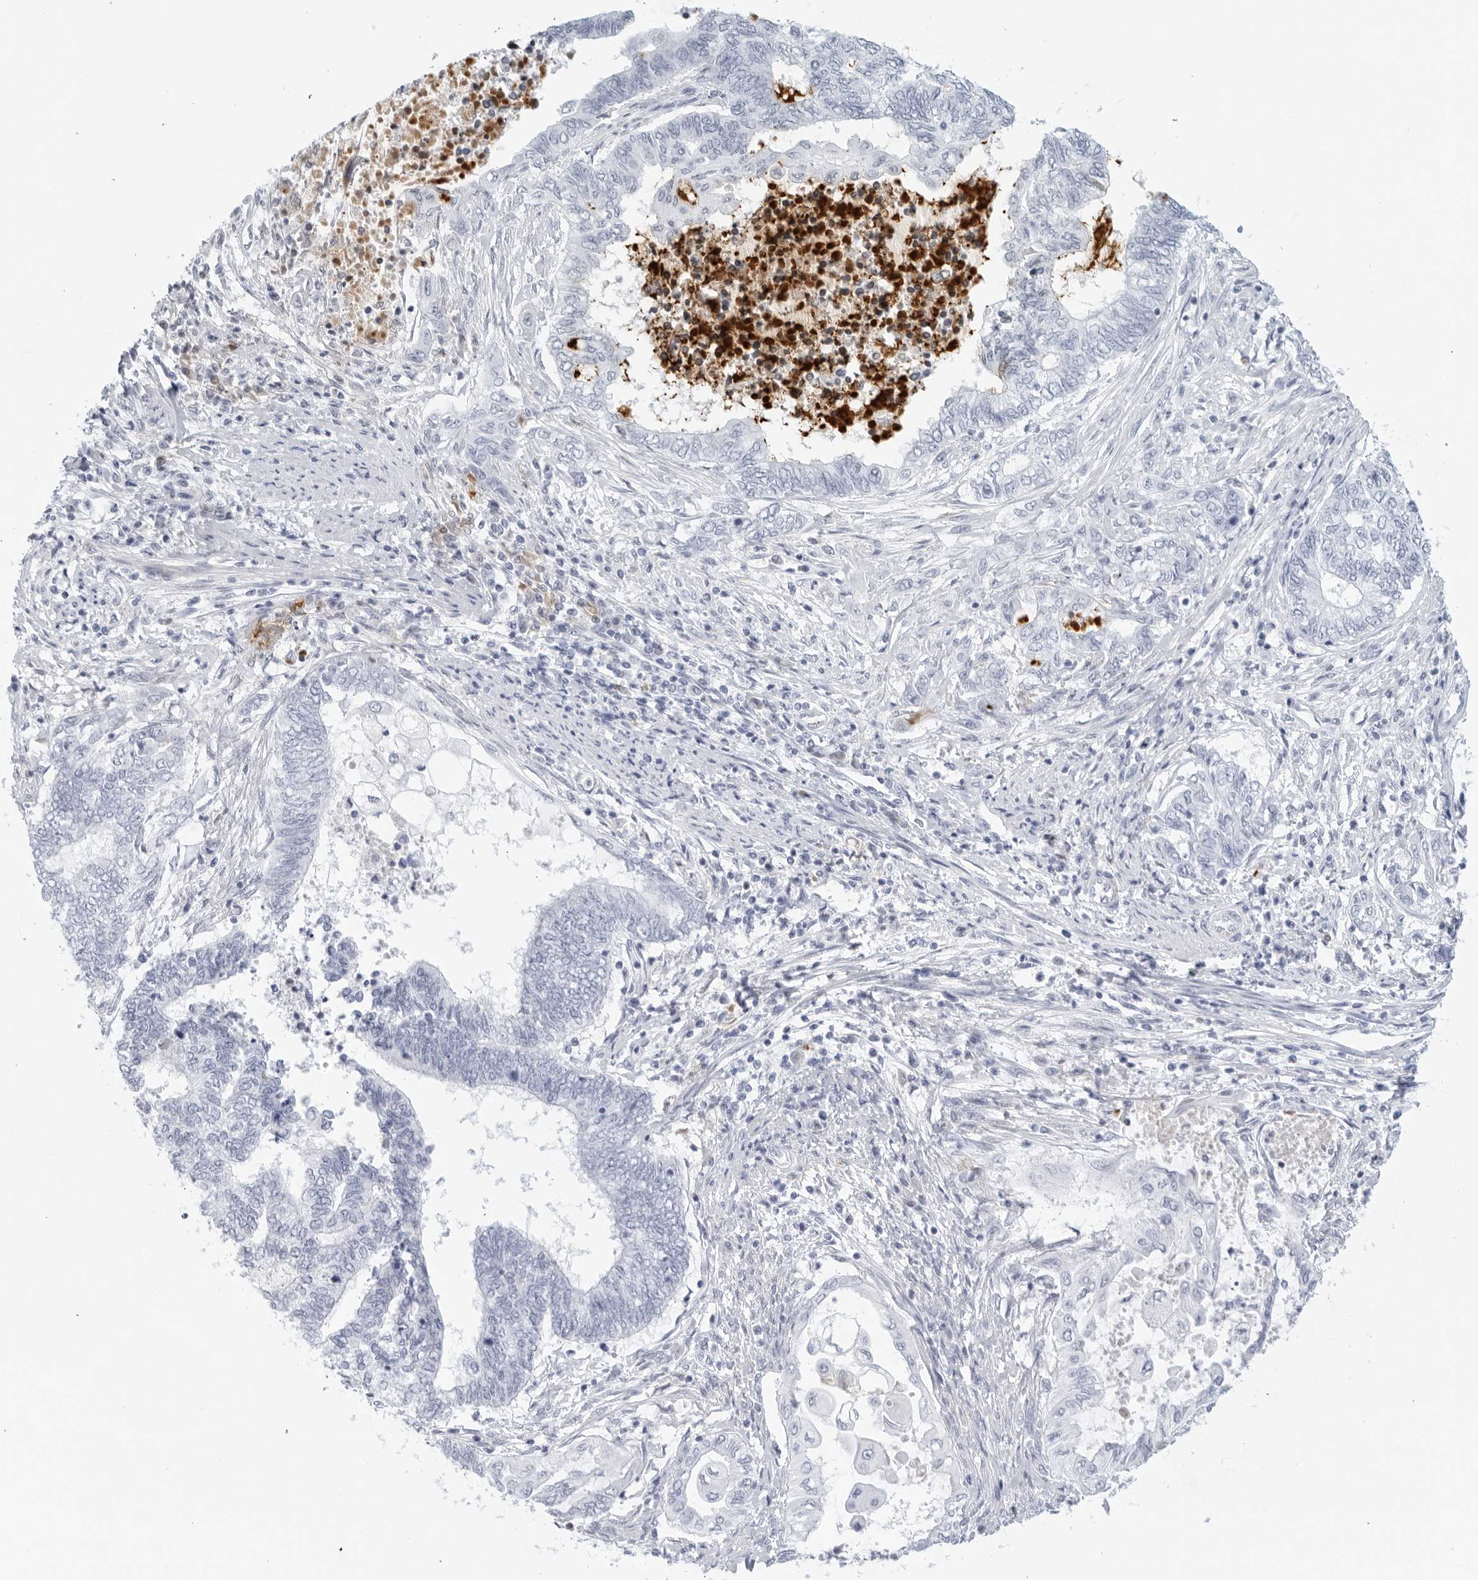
{"staining": {"intensity": "moderate", "quantity": "<25%", "location": "cytoplasmic/membranous,nuclear"}, "tissue": "endometrial cancer", "cell_type": "Tumor cells", "image_type": "cancer", "snomed": [{"axis": "morphology", "description": "Adenocarcinoma, NOS"}, {"axis": "topography", "description": "Uterus"}, {"axis": "topography", "description": "Endometrium"}], "caption": "A brown stain labels moderate cytoplasmic/membranous and nuclear positivity of a protein in endometrial adenocarcinoma tumor cells.", "gene": "FGG", "patient": {"sex": "female", "age": 70}}